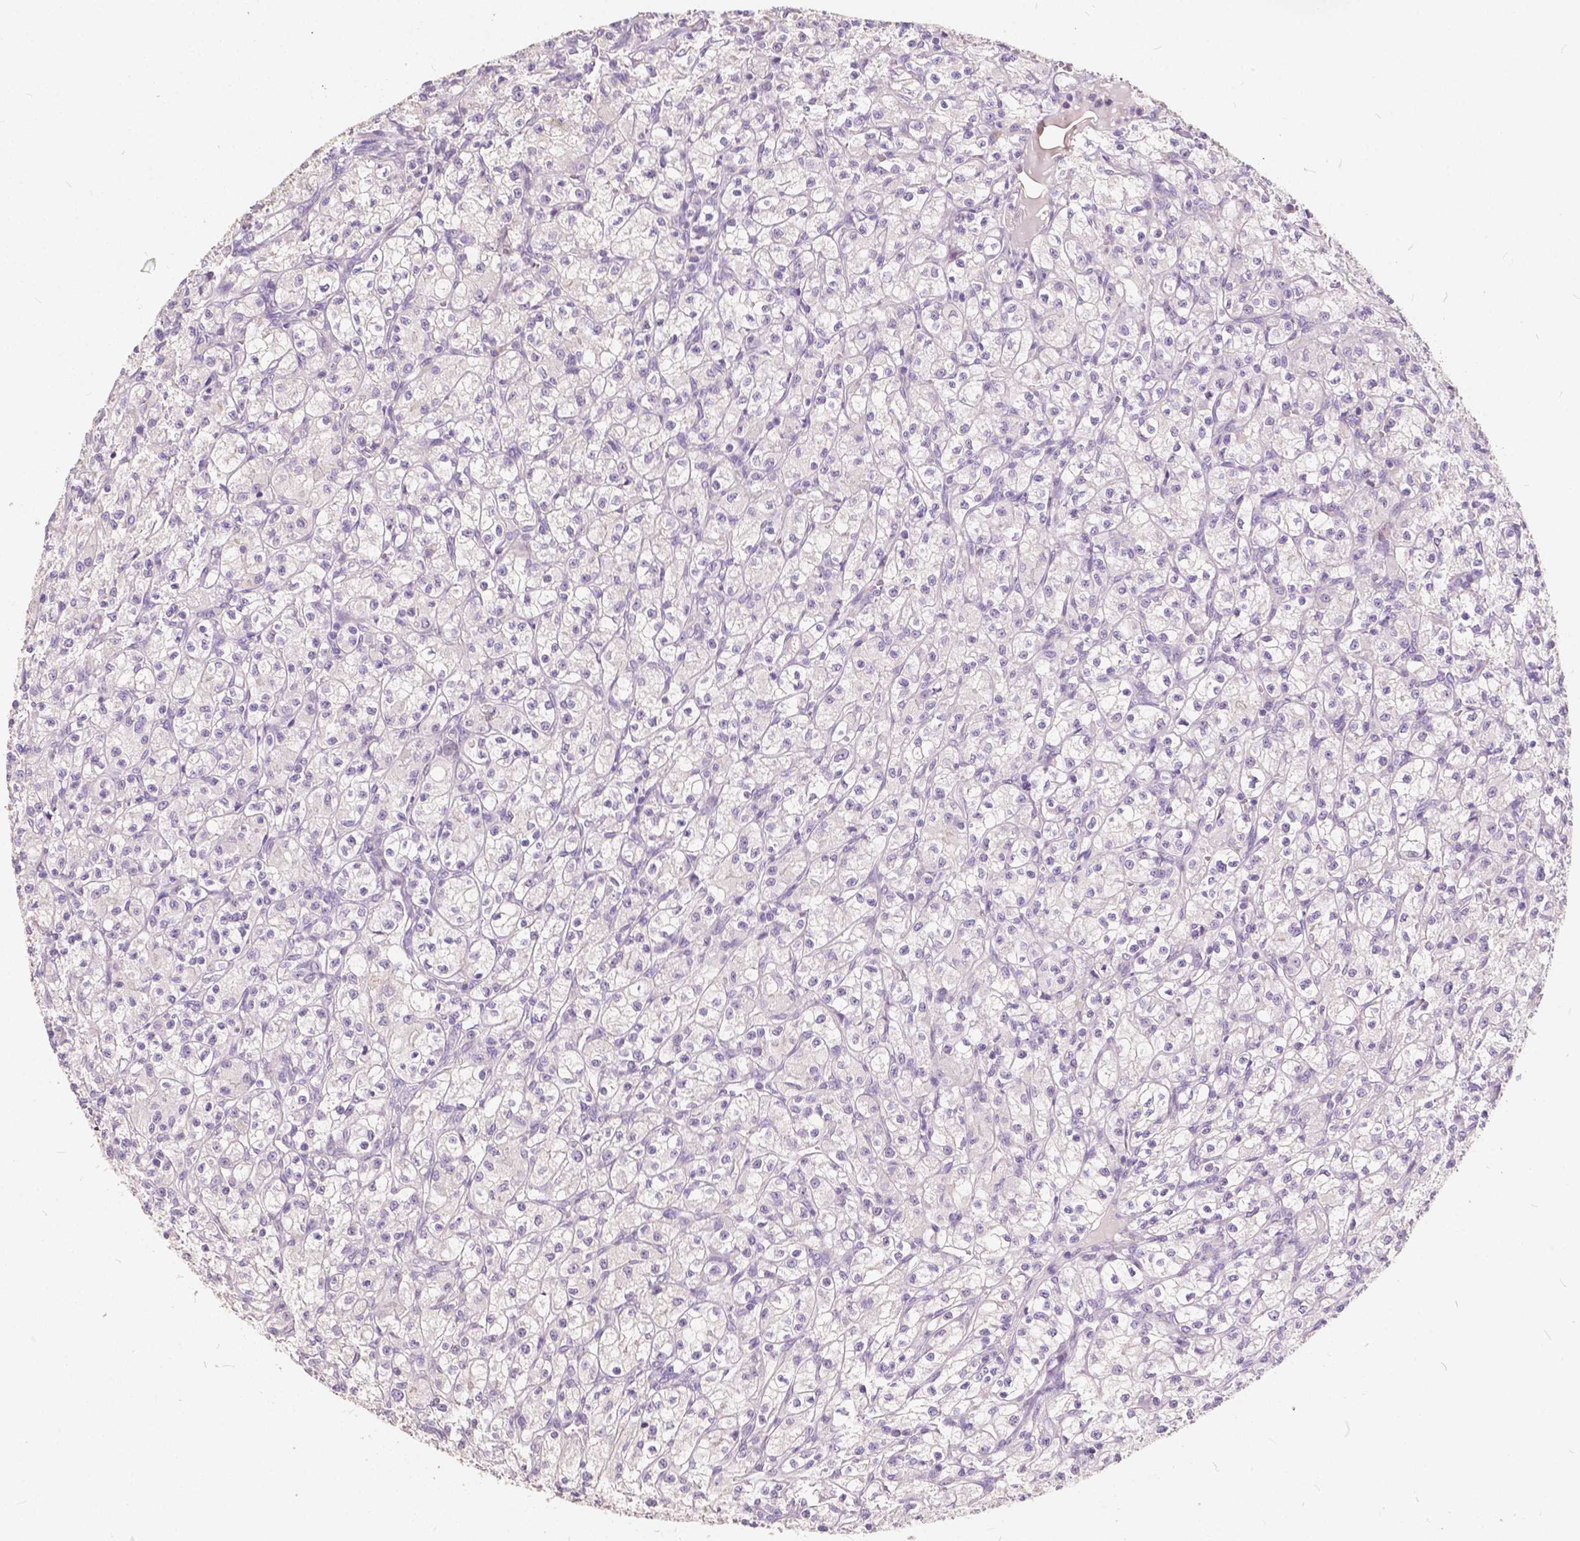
{"staining": {"intensity": "negative", "quantity": "none", "location": "none"}, "tissue": "renal cancer", "cell_type": "Tumor cells", "image_type": "cancer", "snomed": [{"axis": "morphology", "description": "Adenocarcinoma, NOS"}, {"axis": "topography", "description": "Kidney"}], "caption": "High power microscopy image of an immunohistochemistry (IHC) histopathology image of renal cancer, revealing no significant staining in tumor cells.", "gene": "SLC7A8", "patient": {"sex": "female", "age": 70}}